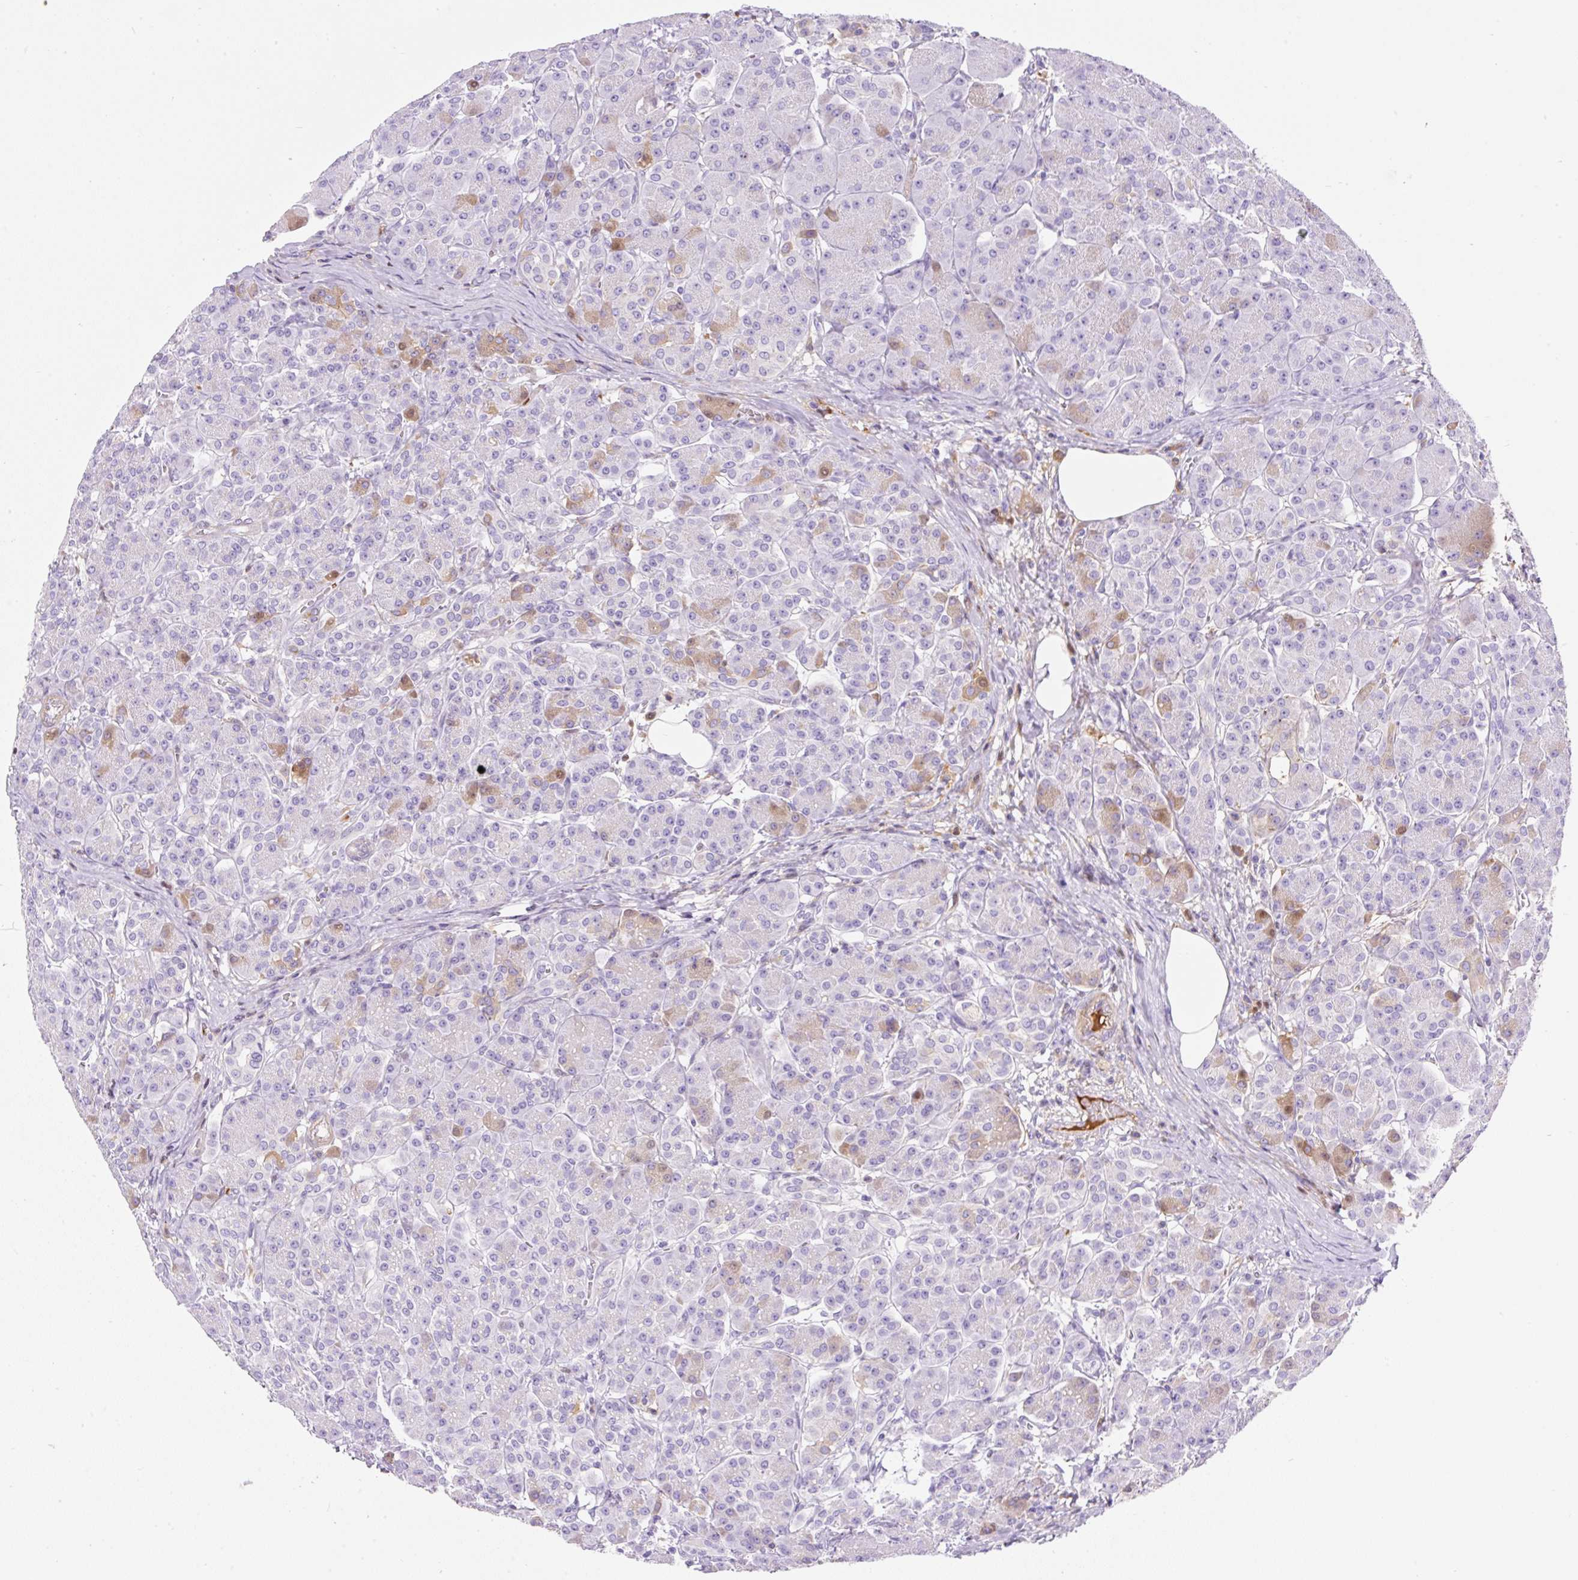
{"staining": {"intensity": "moderate", "quantity": "<25%", "location": "cytoplasmic/membranous"}, "tissue": "pancreas", "cell_type": "Exocrine glandular cells", "image_type": "normal", "snomed": [{"axis": "morphology", "description": "Normal tissue, NOS"}, {"axis": "topography", "description": "Pancreas"}], "caption": "Exocrine glandular cells demonstrate low levels of moderate cytoplasmic/membranous expression in about <25% of cells in unremarkable pancreas.", "gene": "TDRD15", "patient": {"sex": "male", "age": 63}}